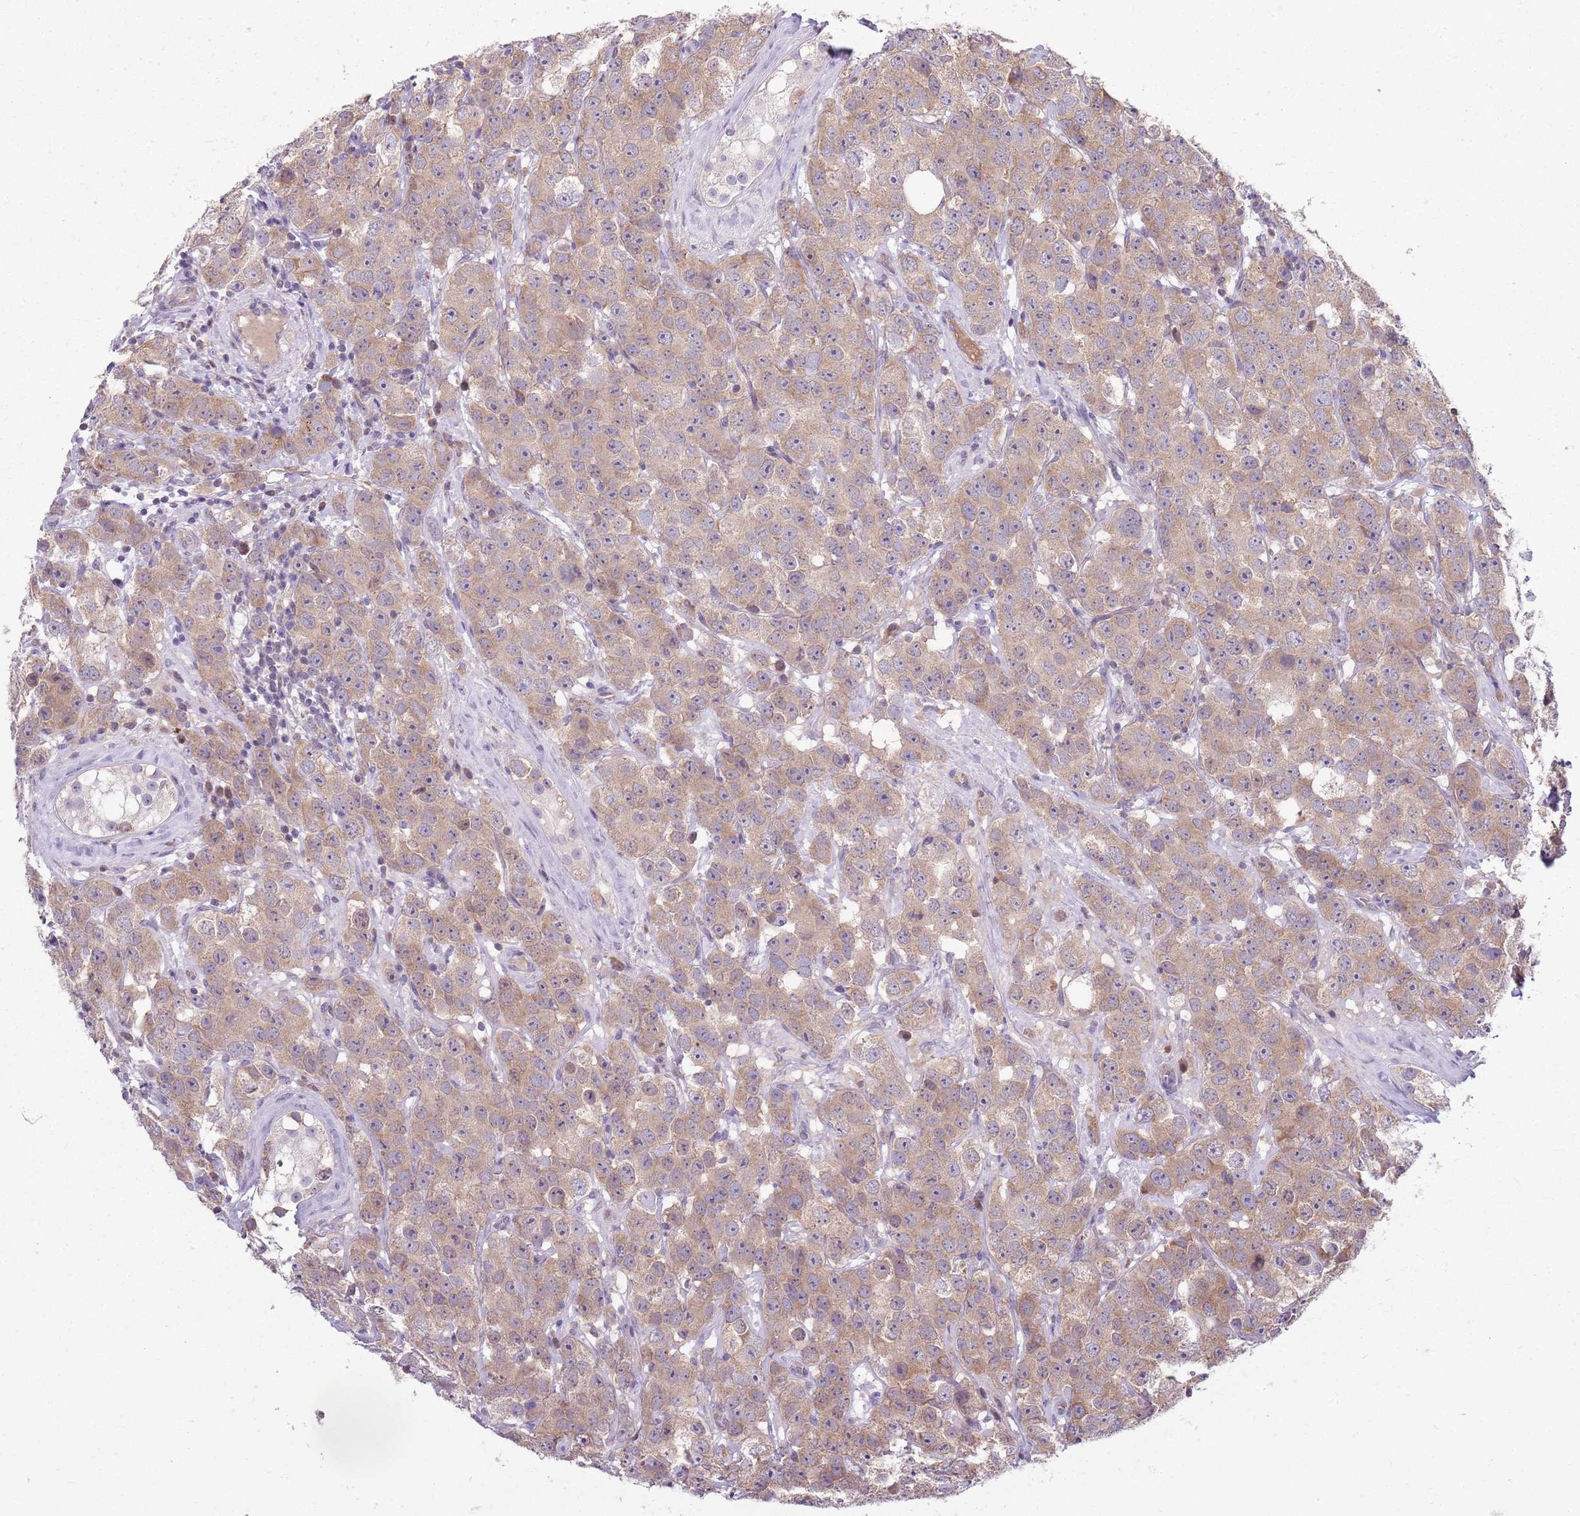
{"staining": {"intensity": "weak", "quantity": ">75%", "location": "cytoplasmic/membranous"}, "tissue": "testis cancer", "cell_type": "Tumor cells", "image_type": "cancer", "snomed": [{"axis": "morphology", "description": "Seminoma, NOS"}, {"axis": "topography", "description": "Testis"}], "caption": "Human testis cancer (seminoma) stained with a protein marker shows weak staining in tumor cells.", "gene": "PPP1R27", "patient": {"sex": "male", "age": 28}}